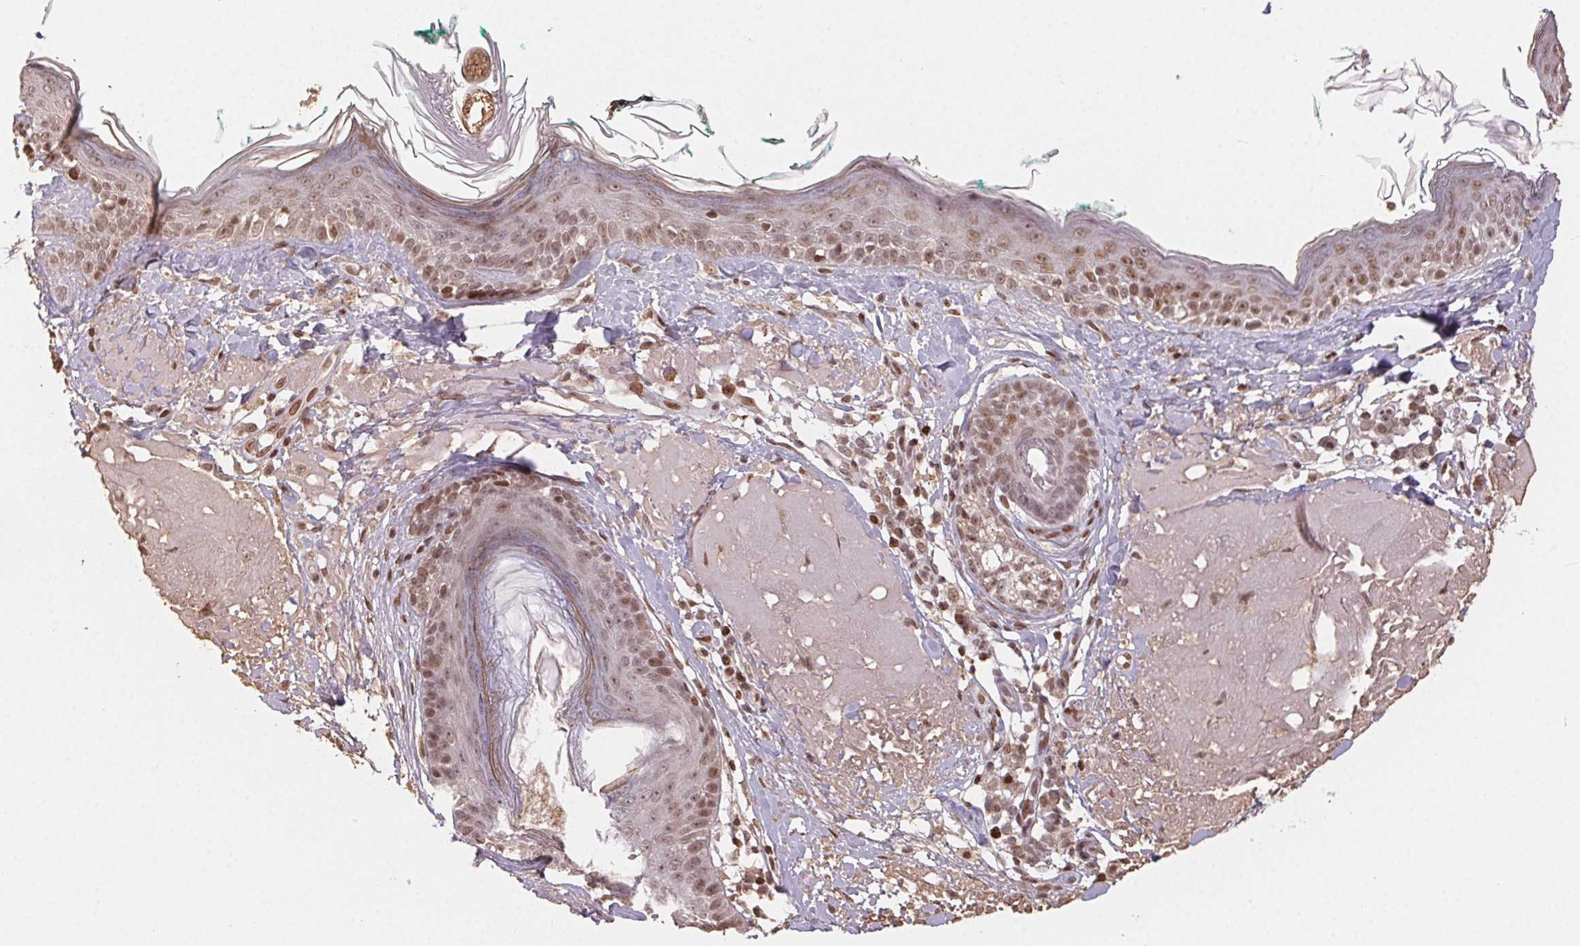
{"staining": {"intensity": "moderate", "quantity": ">75%", "location": "nuclear"}, "tissue": "skin", "cell_type": "Fibroblasts", "image_type": "normal", "snomed": [{"axis": "morphology", "description": "Normal tissue, NOS"}, {"axis": "topography", "description": "Skin"}], "caption": "The micrograph demonstrates staining of unremarkable skin, revealing moderate nuclear protein positivity (brown color) within fibroblasts. (IHC, brightfield microscopy, high magnification).", "gene": "MAPKAPK2", "patient": {"sex": "male", "age": 73}}